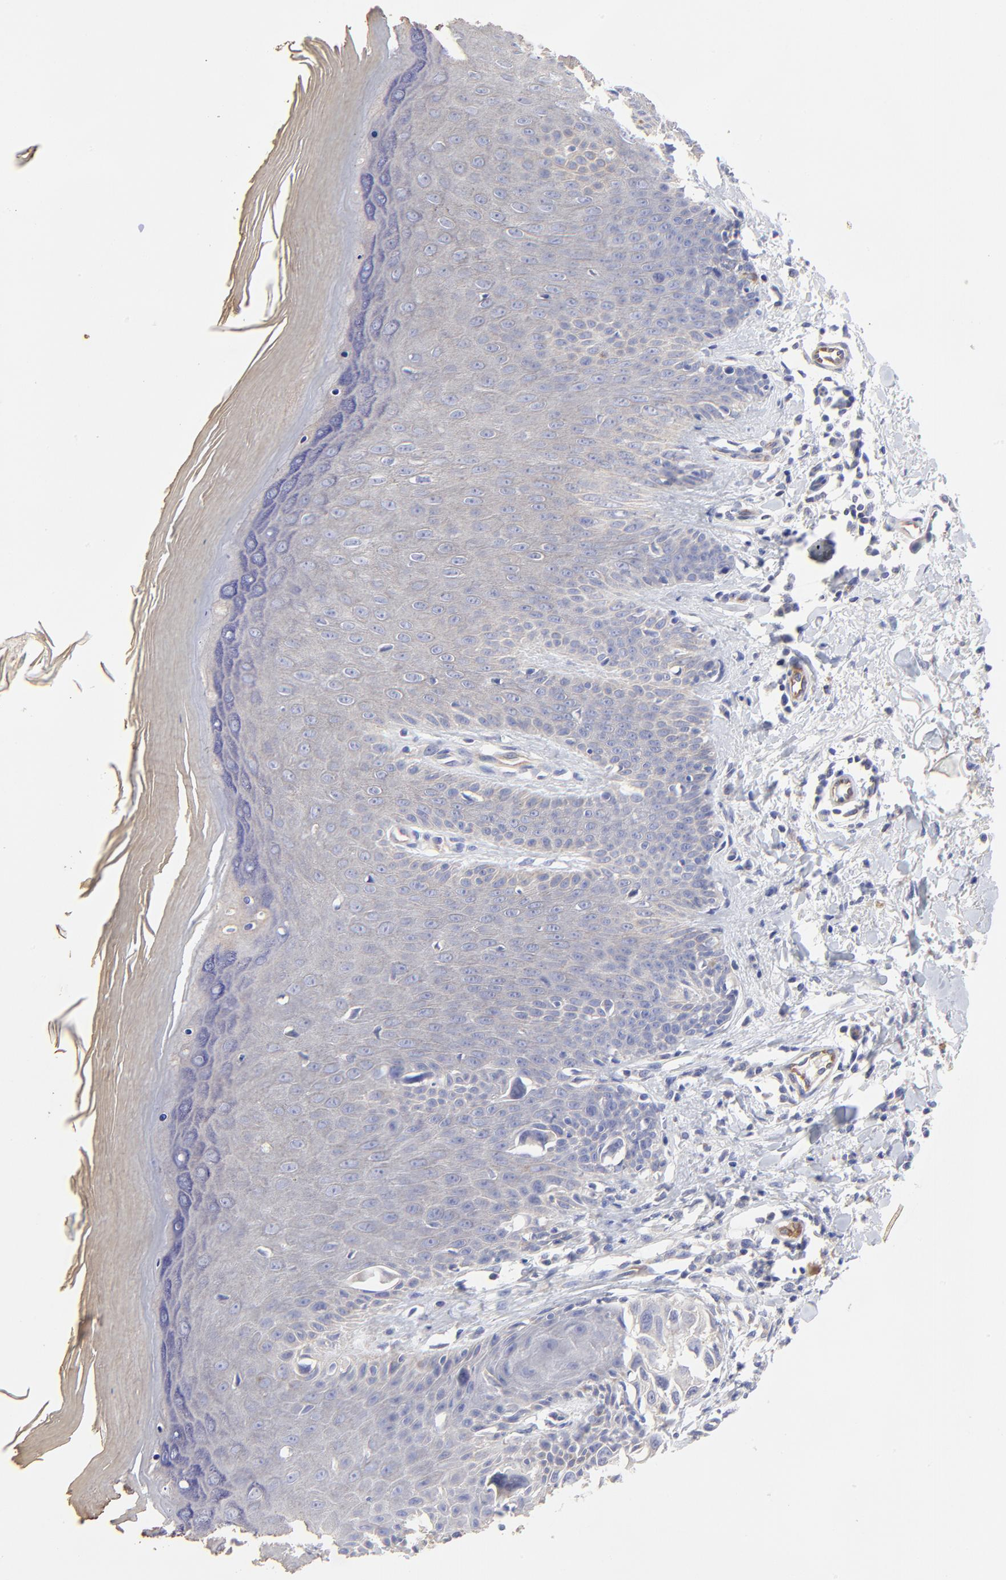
{"staining": {"intensity": "negative", "quantity": "none", "location": "none"}, "tissue": "melanoma", "cell_type": "Tumor cells", "image_type": "cancer", "snomed": [{"axis": "morphology", "description": "Malignant melanoma, NOS"}, {"axis": "topography", "description": "Skin"}], "caption": "Tumor cells are negative for brown protein staining in melanoma.", "gene": "SULF2", "patient": {"sex": "female", "age": 77}}